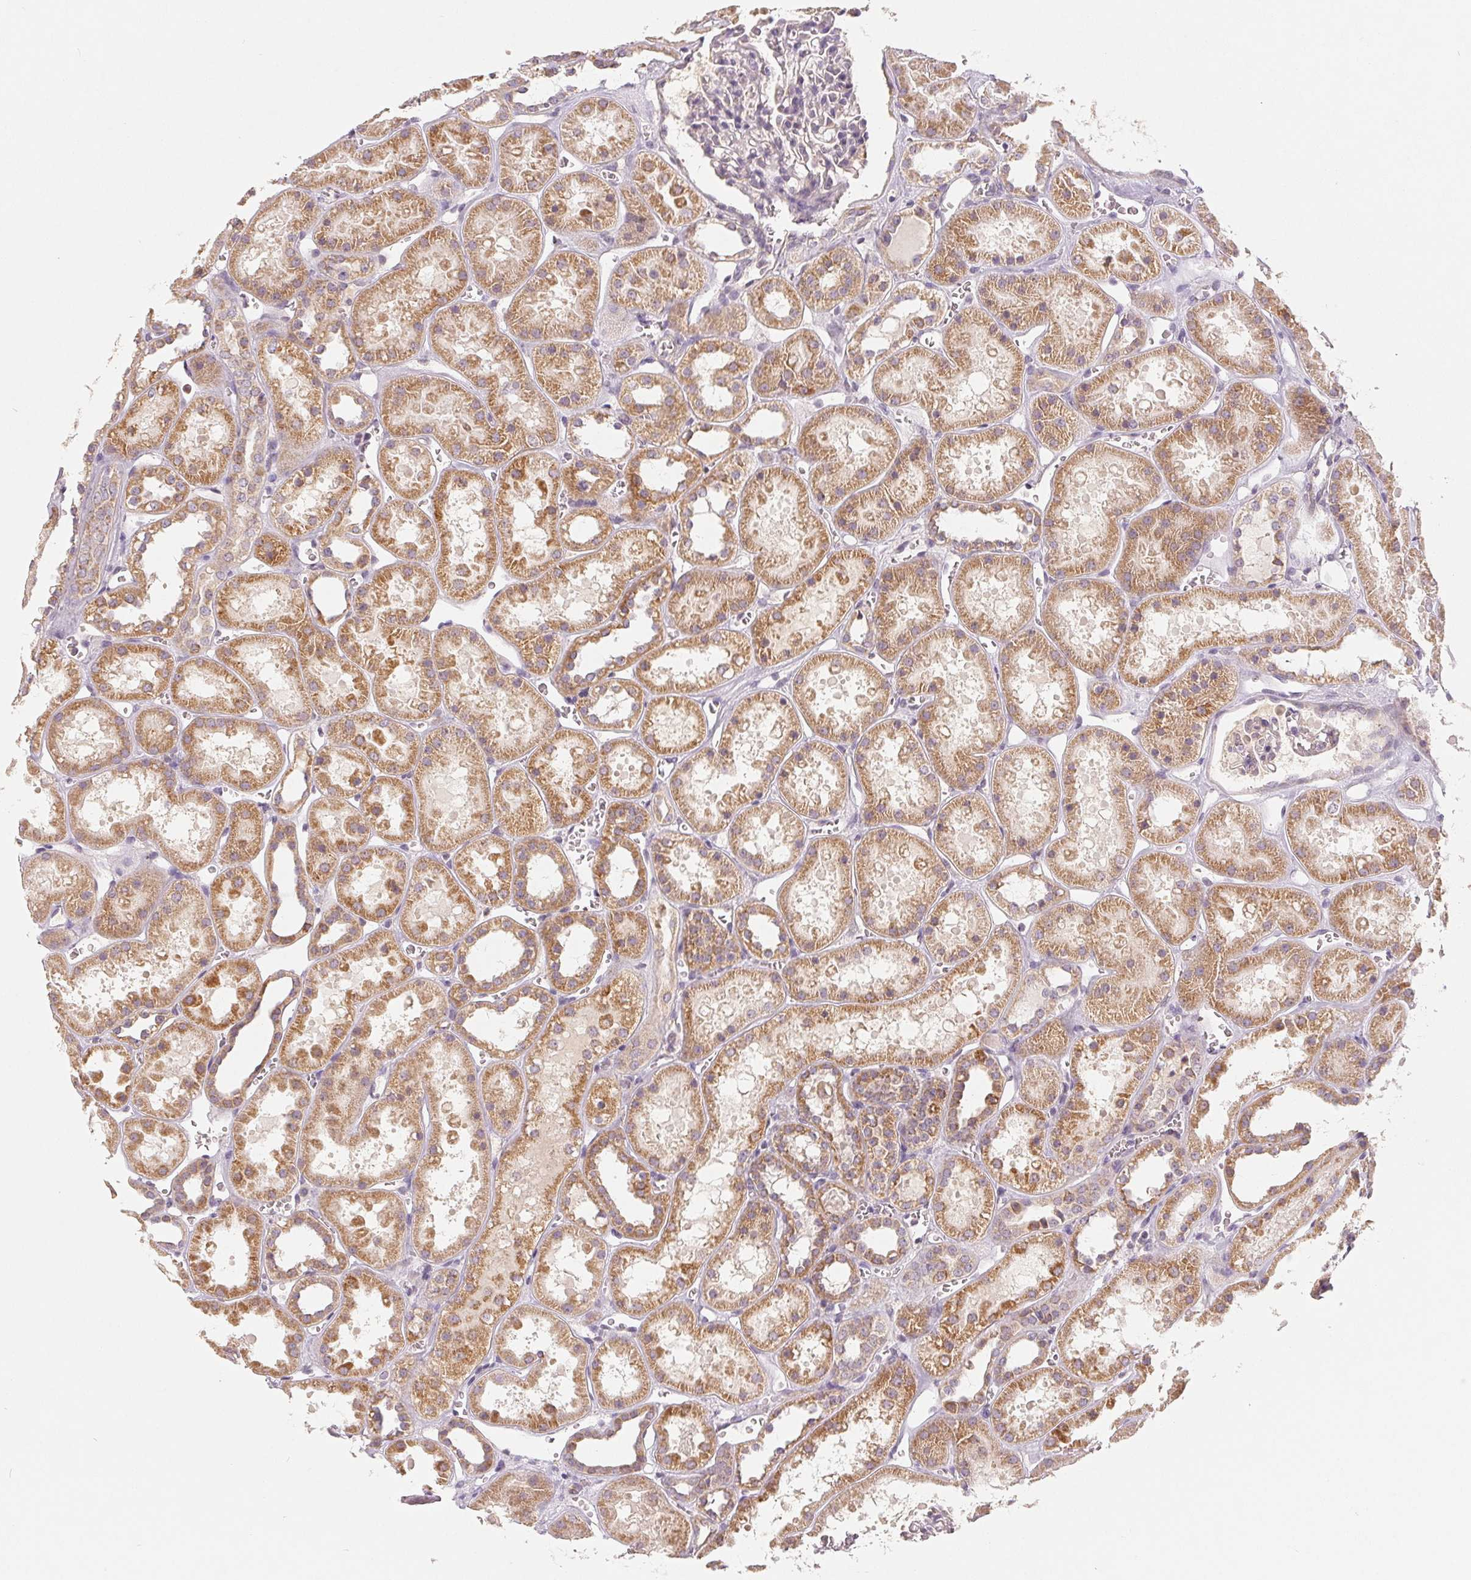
{"staining": {"intensity": "negative", "quantity": "none", "location": "none"}, "tissue": "kidney", "cell_type": "Cells in glomeruli", "image_type": "normal", "snomed": [{"axis": "morphology", "description": "Normal tissue, NOS"}, {"axis": "topography", "description": "Kidney"}], "caption": "The micrograph displays no staining of cells in glomeruli in normal kidney.", "gene": "GHITM", "patient": {"sex": "female", "age": 41}}